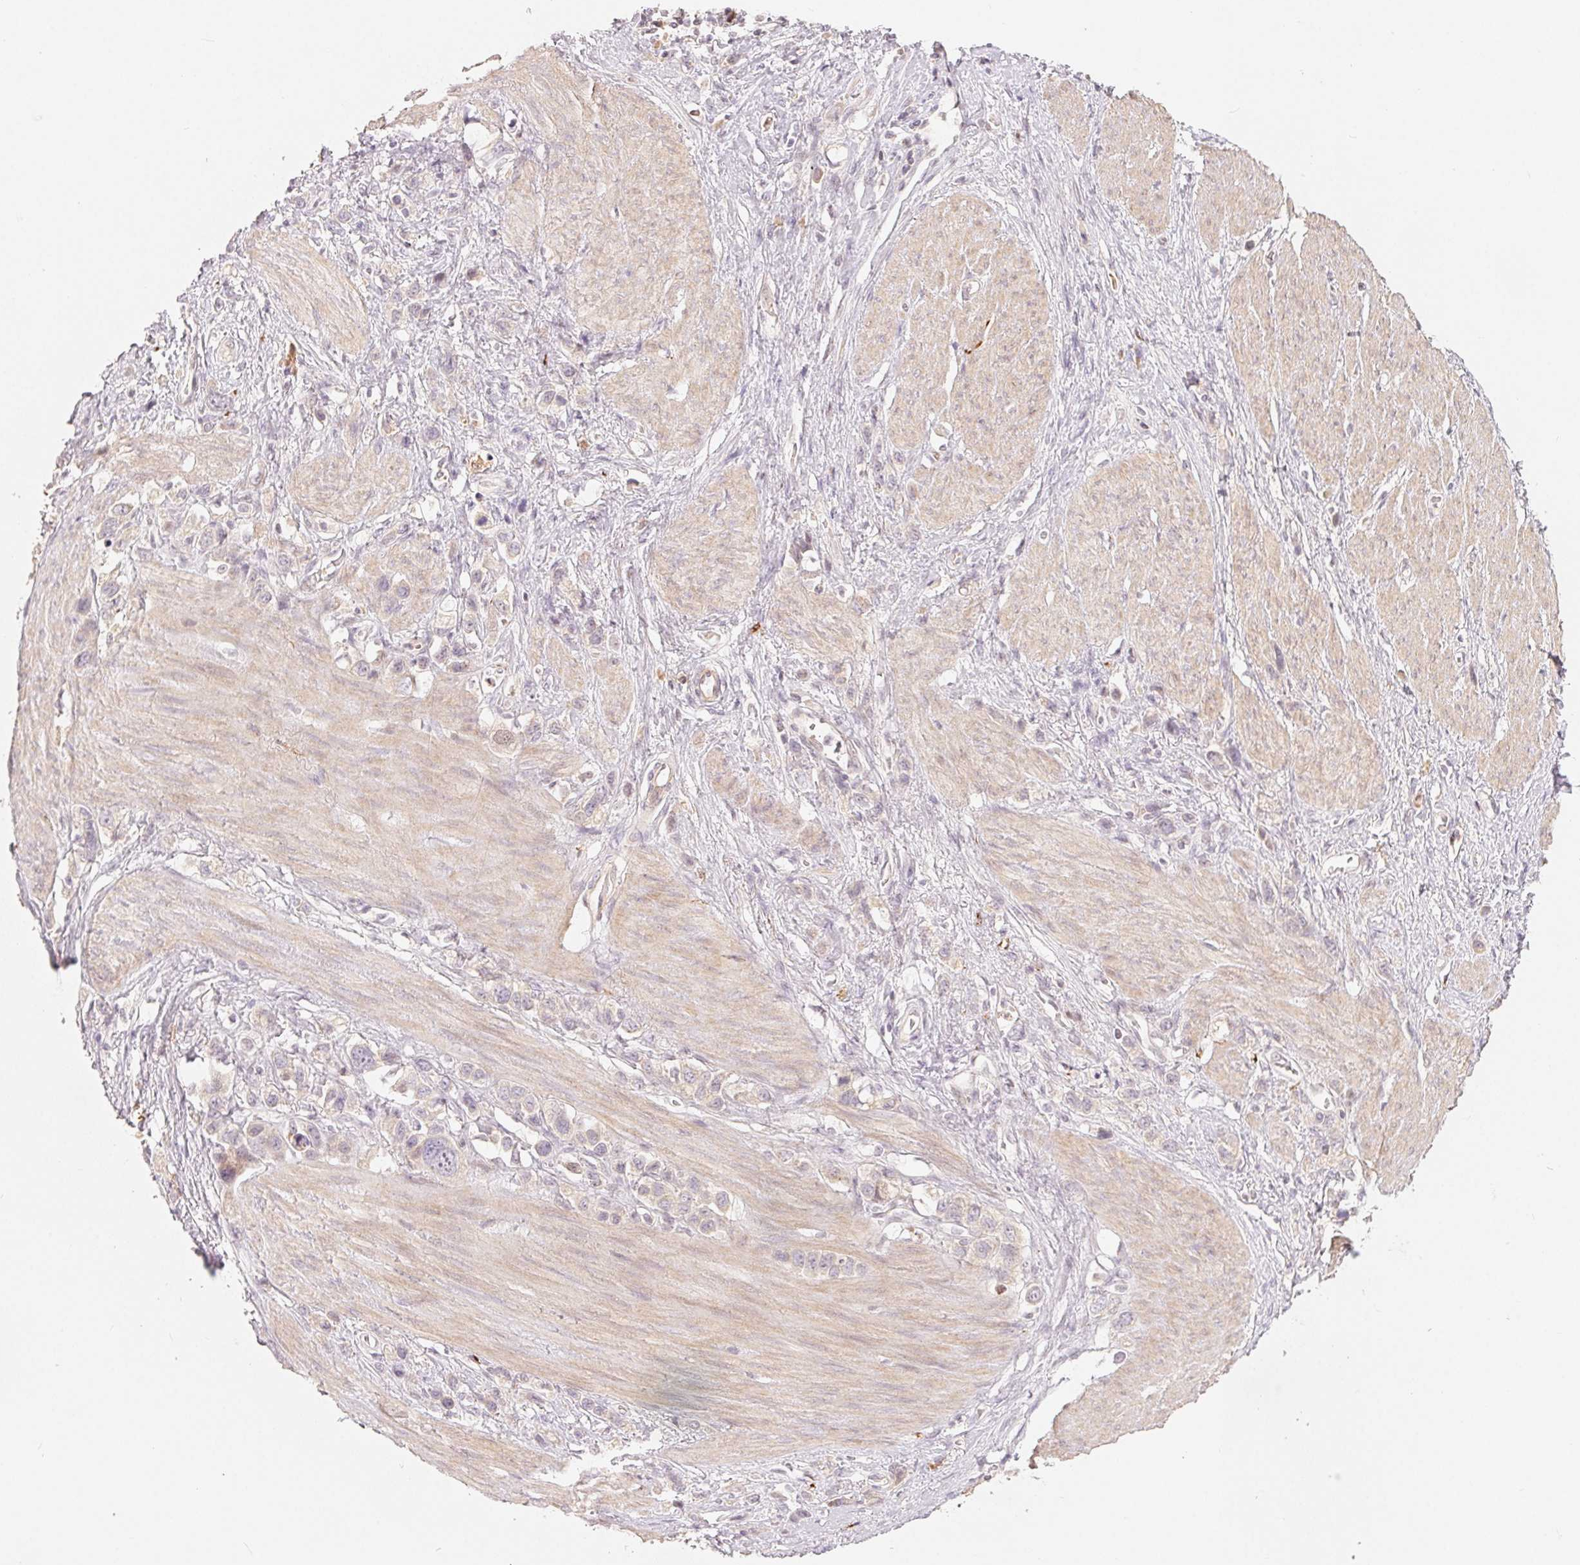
{"staining": {"intensity": "negative", "quantity": "none", "location": "none"}, "tissue": "stomach cancer", "cell_type": "Tumor cells", "image_type": "cancer", "snomed": [{"axis": "morphology", "description": "Adenocarcinoma, NOS"}, {"axis": "topography", "description": "Stomach"}], "caption": "IHC of stomach adenocarcinoma displays no expression in tumor cells. Nuclei are stained in blue.", "gene": "DENND2C", "patient": {"sex": "female", "age": 65}}